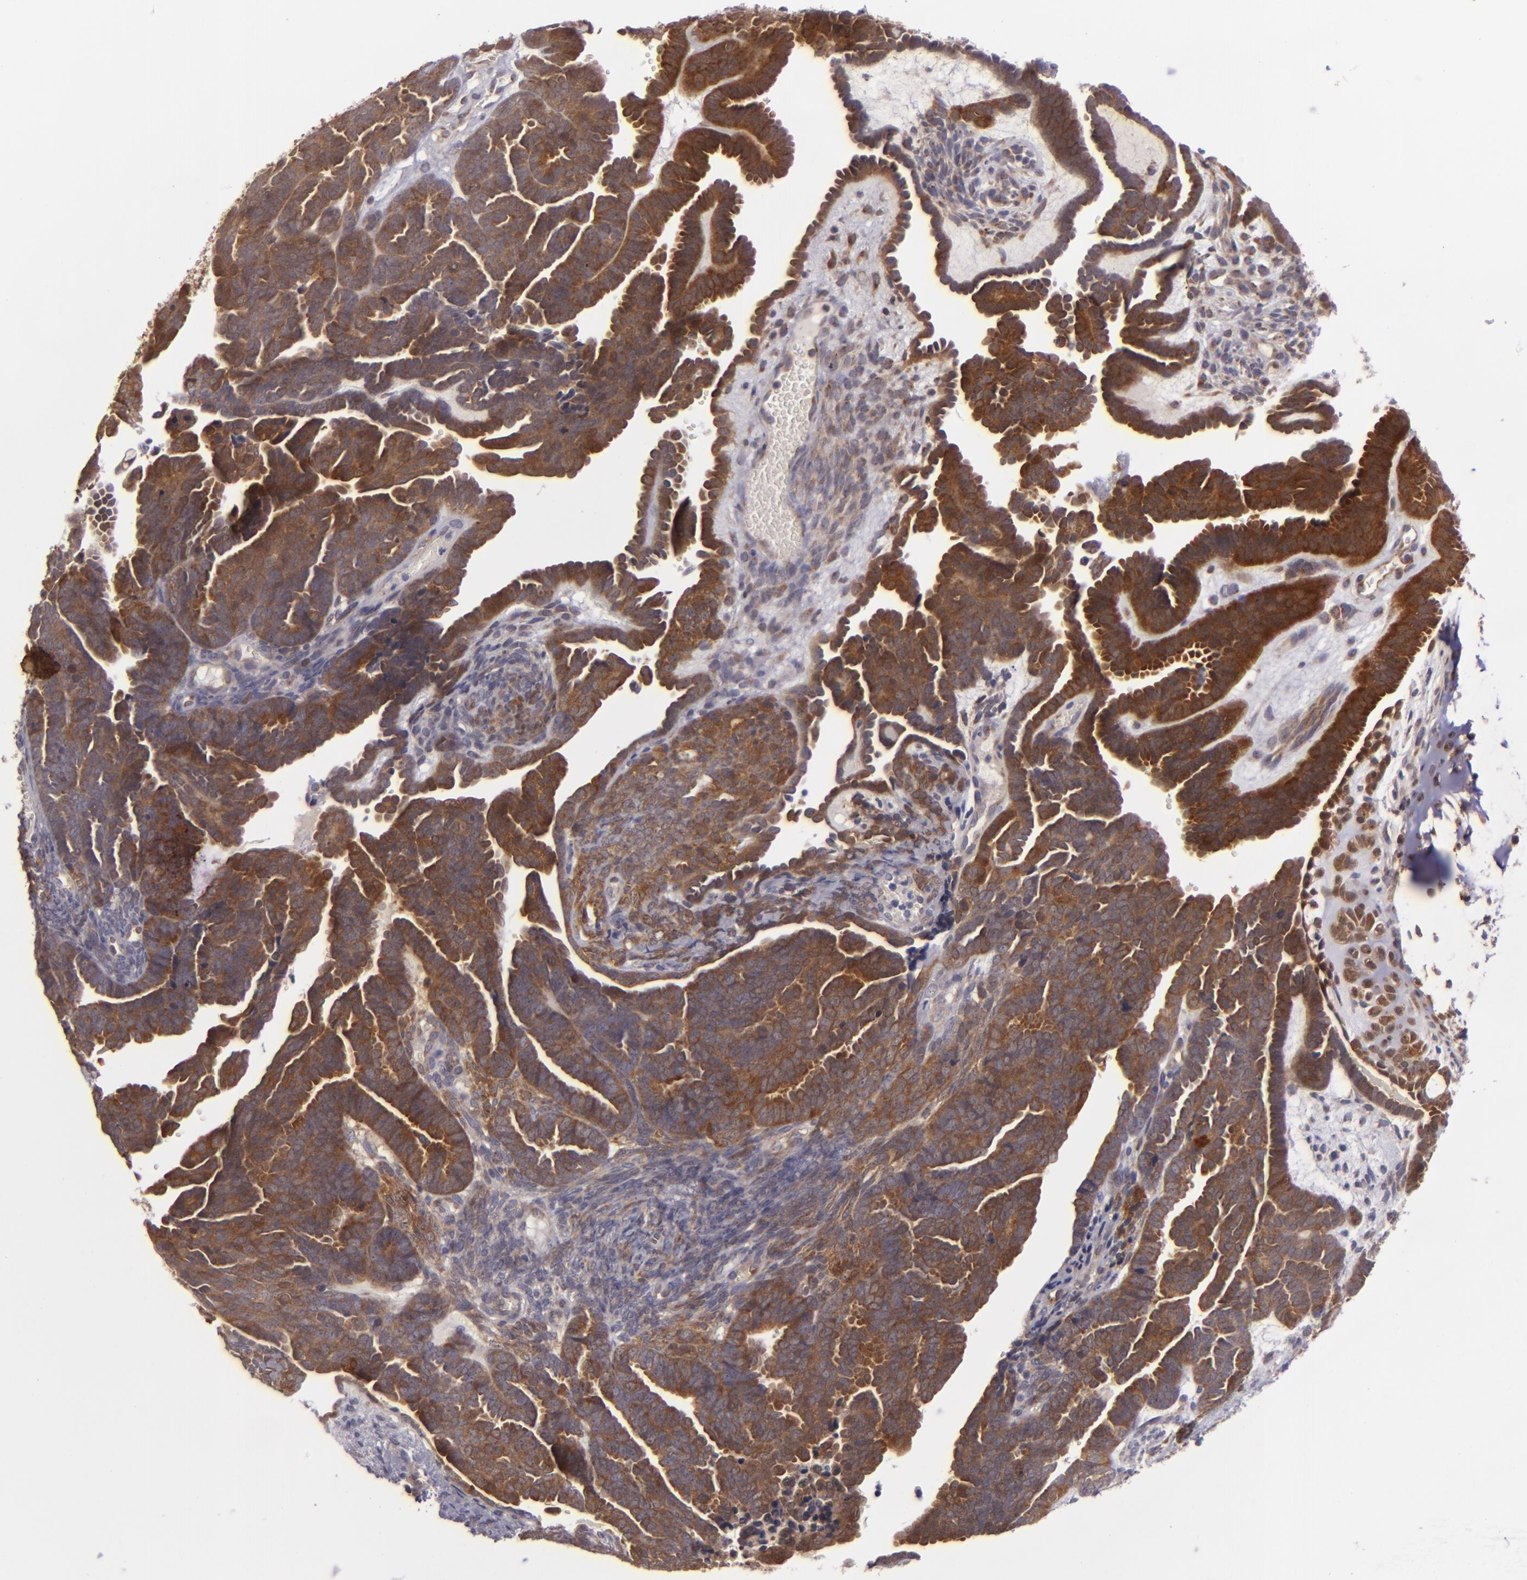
{"staining": {"intensity": "strong", "quantity": ">75%", "location": "cytoplasmic/membranous"}, "tissue": "endometrial cancer", "cell_type": "Tumor cells", "image_type": "cancer", "snomed": [{"axis": "morphology", "description": "Neoplasm, malignant, NOS"}, {"axis": "topography", "description": "Endometrium"}], "caption": "Immunohistochemical staining of human endometrial cancer displays strong cytoplasmic/membranous protein expression in approximately >75% of tumor cells. Nuclei are stained in blue.", "gene": "SH2D4A", "patient": {"sex": "female", "age": 74}}